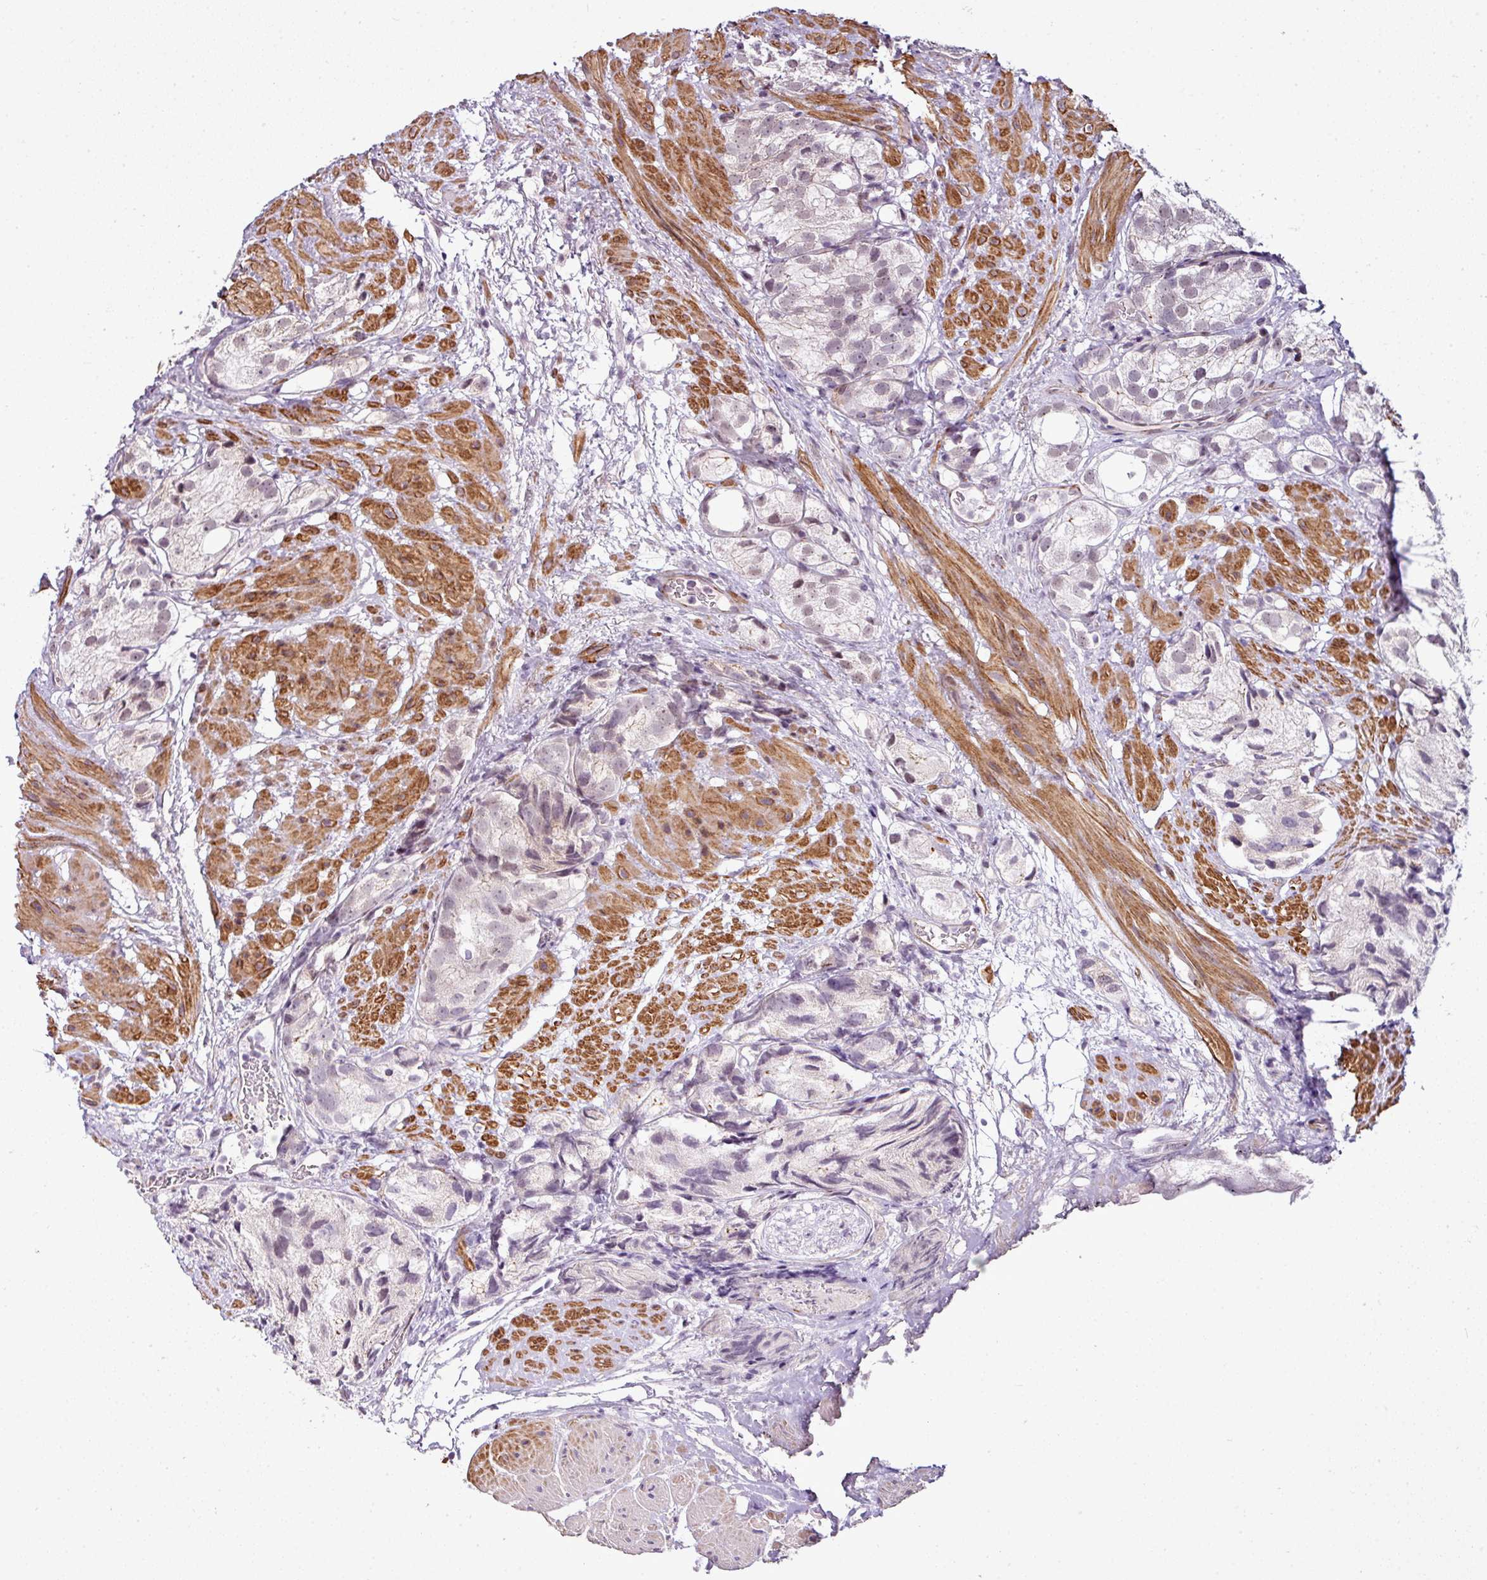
{"staining": {"intensity": "negative", "quantity": "none", "location": "none"}, "tissue": "prostate cancer", "cell_type": "Tumor cells", "image_type": "cancer", "snomed": [{"axis": "morphology", "description": "Adenocarcinoma, High grade"}, {"axis": "topography", "description": "Prostate"}], "caption": "Immunohistochemistry micrograph of neoplastic tissue: human prostate high-grade adenocarcinoma stained with DAB (3,3'-diaminobenzidine) exhibits no significant protein expression in tumor cells.", "gene": "ZNF688", "patient": {"sex": "male", "age": 82}}